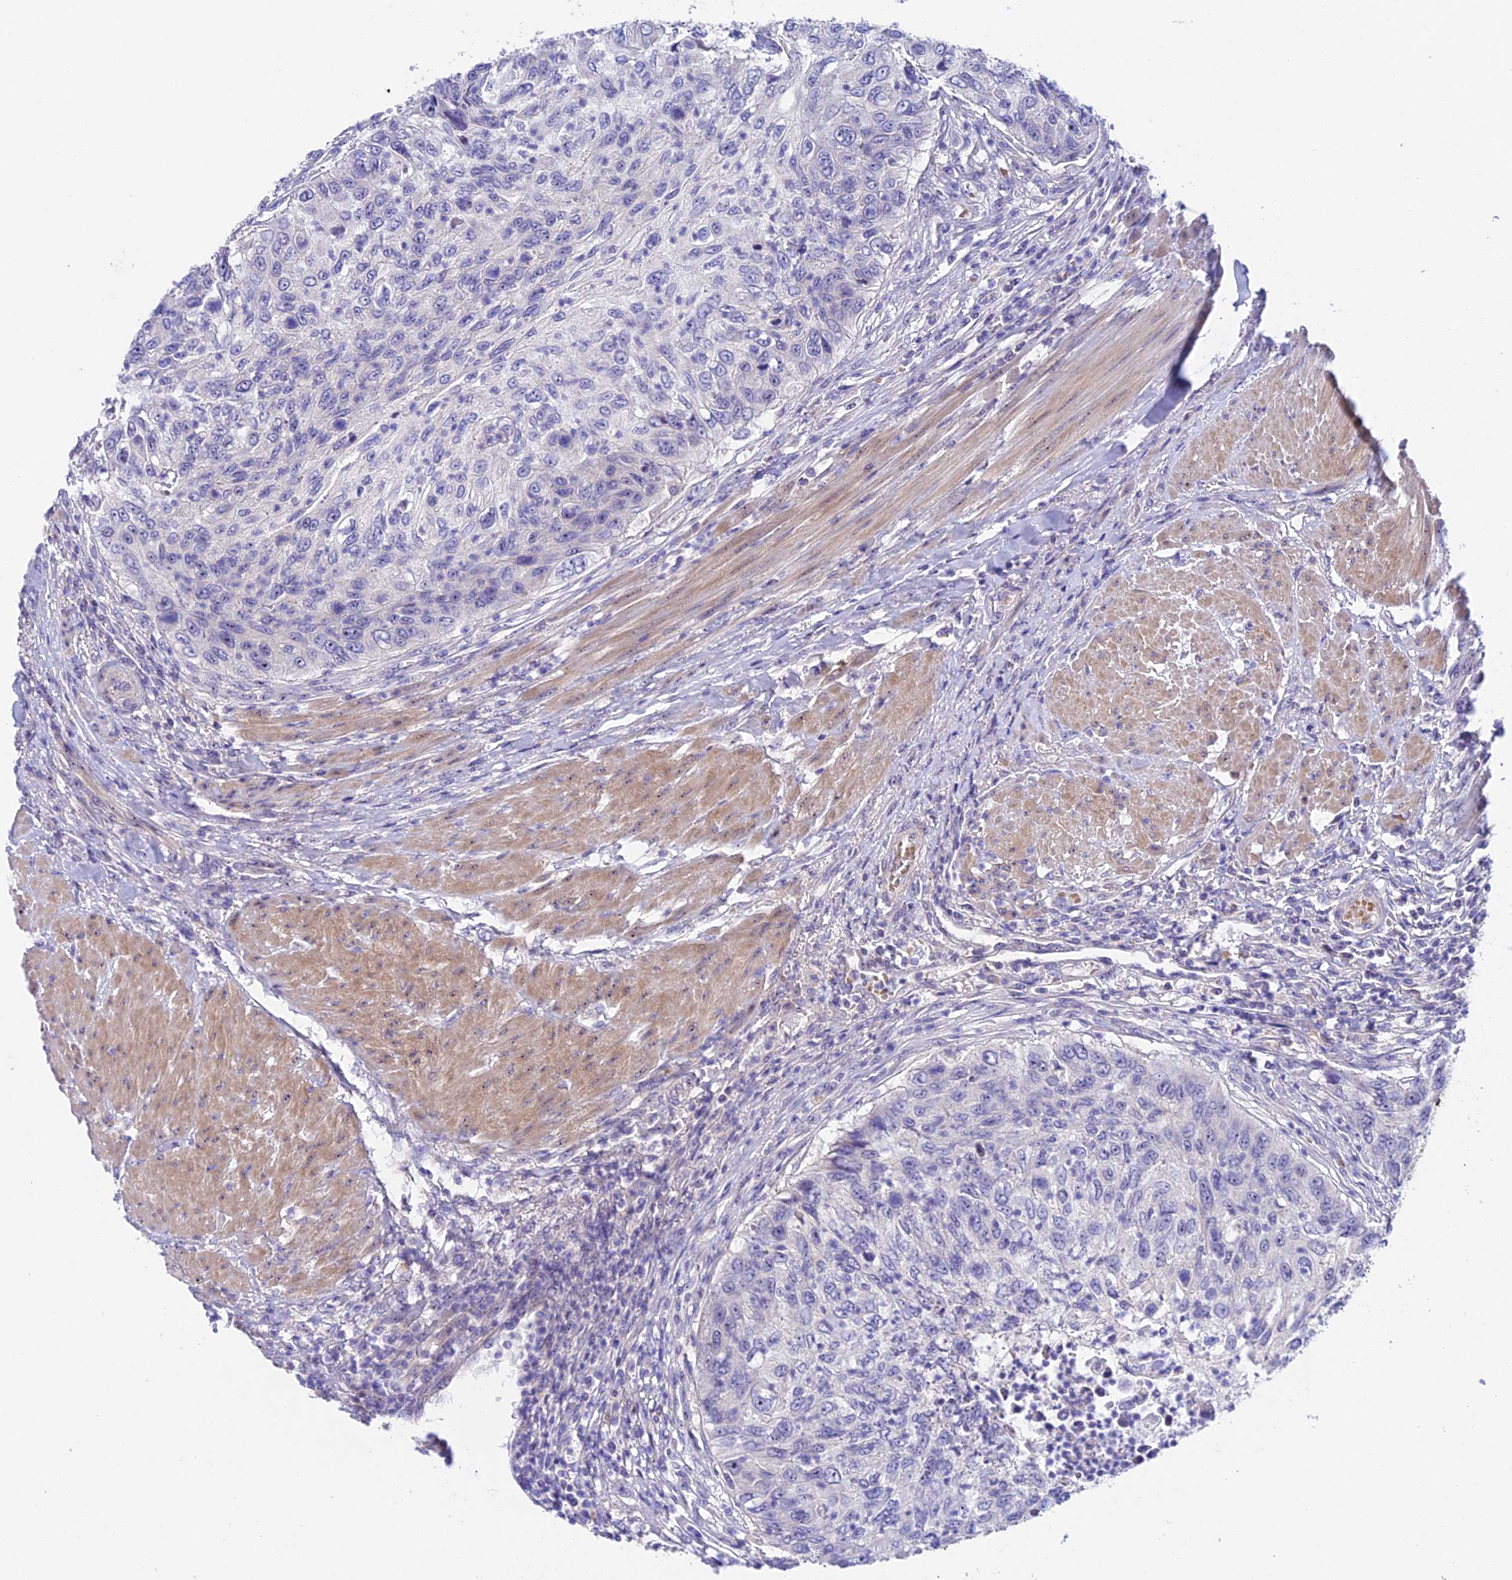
{"staining": {"intensity": "negative", "quantity": "none", "location": "none"}, "tissue": "urothelial cancer", "cell_type": "Tumor cells", "image_type": "cancer", "snomed": [{"axis": "morphology", "description": "Urothelial carcinoma, High grade"}, {"axis": "topography", "description": "Urinary bladder"}], "caption": "This is a photomicrograph of immunohistochemistry staining of urothelial cancer, which shows no expression in tumor cells. (Brightfield microscopy of DAB immunohistochemistry at high magnification).", "gene": "DUSP29", "patient": {"sex": "female", "age": 60}}